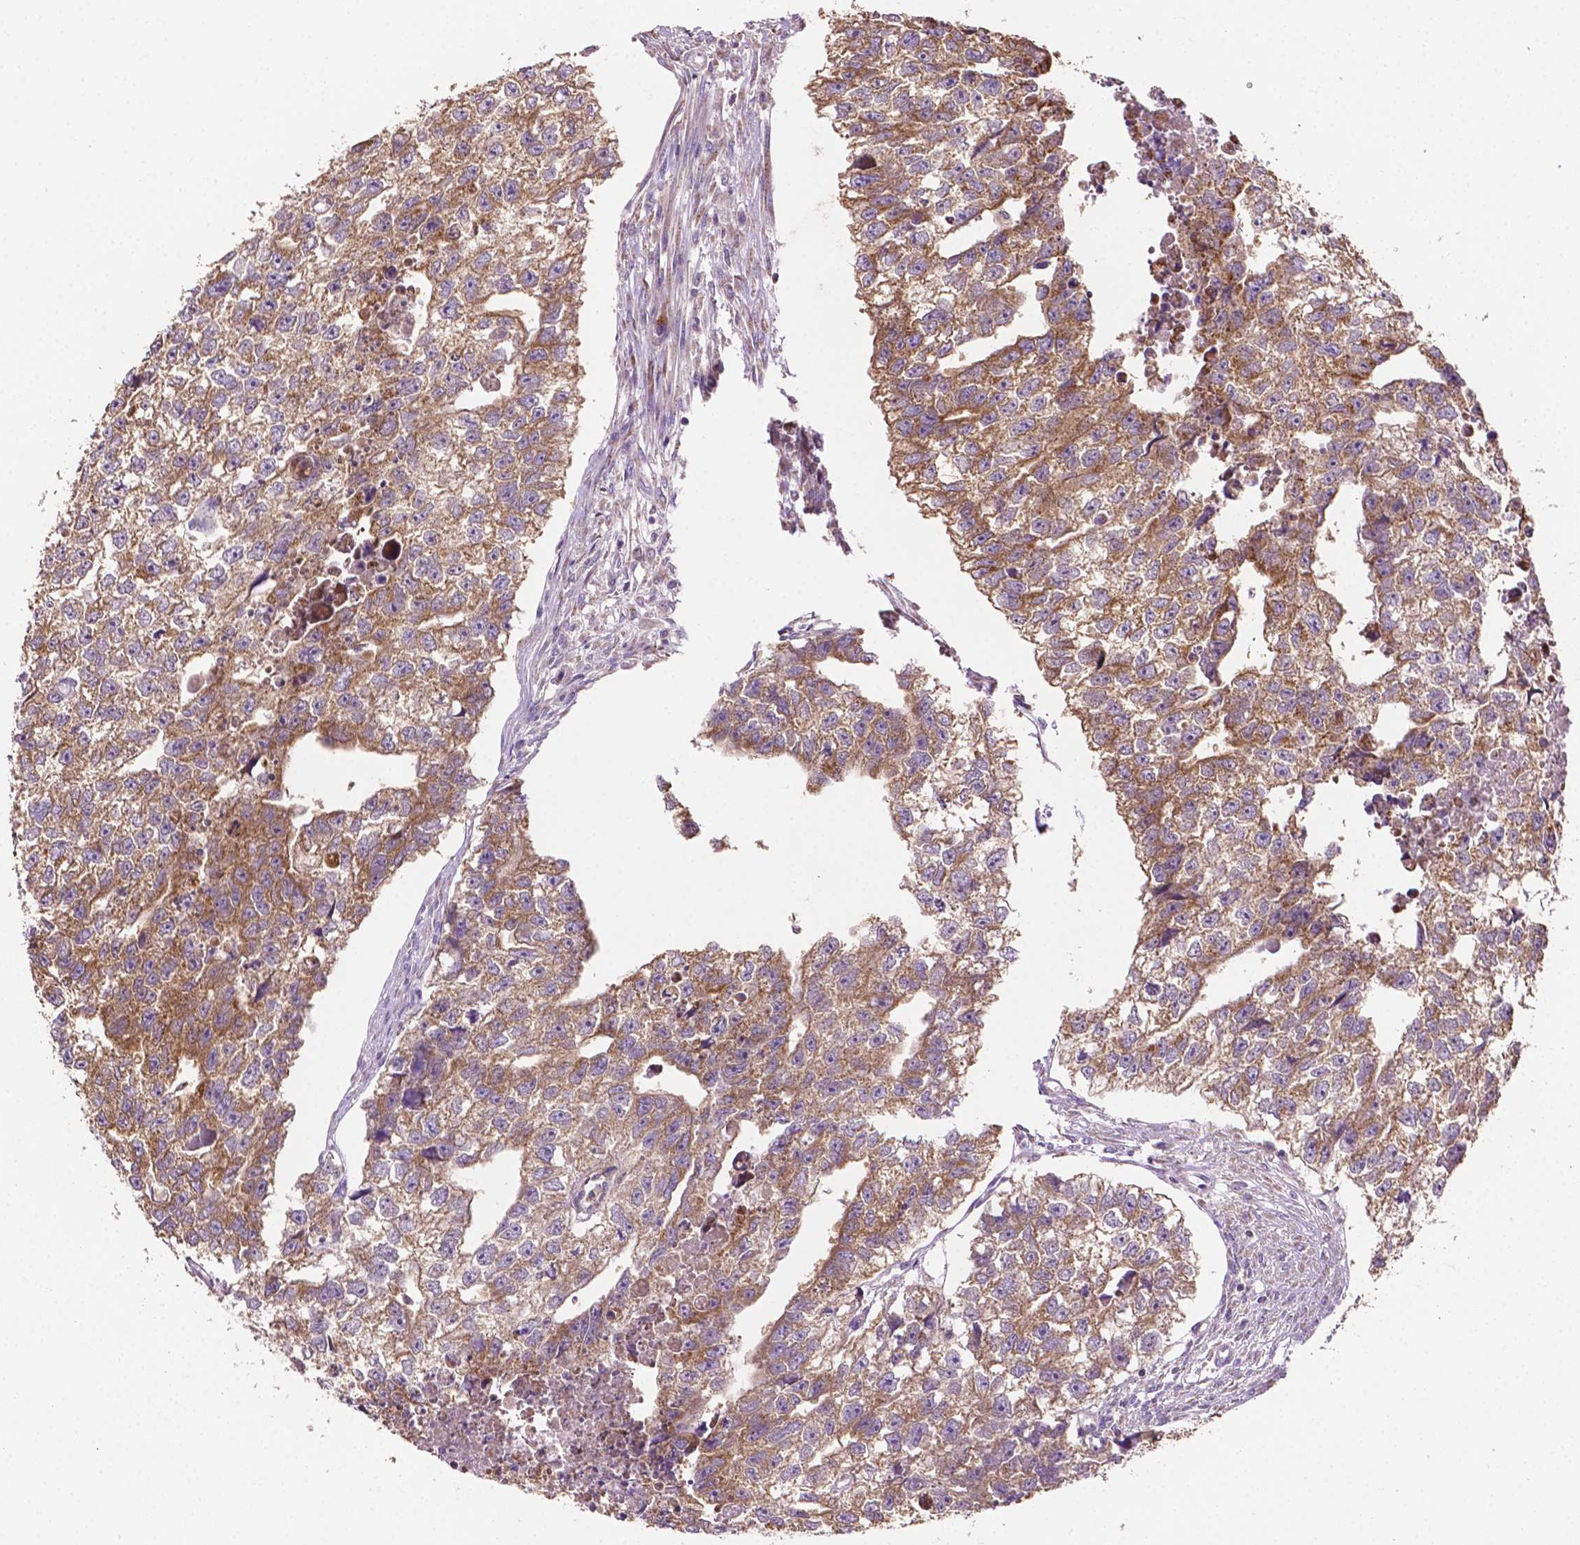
{"staining": {"intensity": "moderate", "quantity": ">75%", "location": "cytoplasmic/membranous"}, "tissue": "testis cancer", "cell_type": "Tumor cells", "image_type": "cancer", "snomed": [{"axis": "morphology", "description": "Carcinoma, Embryonal, NOS"}, {"axis": "morphology", "description": "Teratoma, malignant, NOS"}, {"axis": "topography", "description": "Testis"}], "caption": "An immunohistochemistry (IHC) micrograph of neoplastic tissue is shown. Protein staining in brown labels moderate cytoplasmic/membranous positivity in testis embryonal carcinoma within tumor cells.", "gene": "ILVBL", "patient": {"sex": "male", "age": 44}}